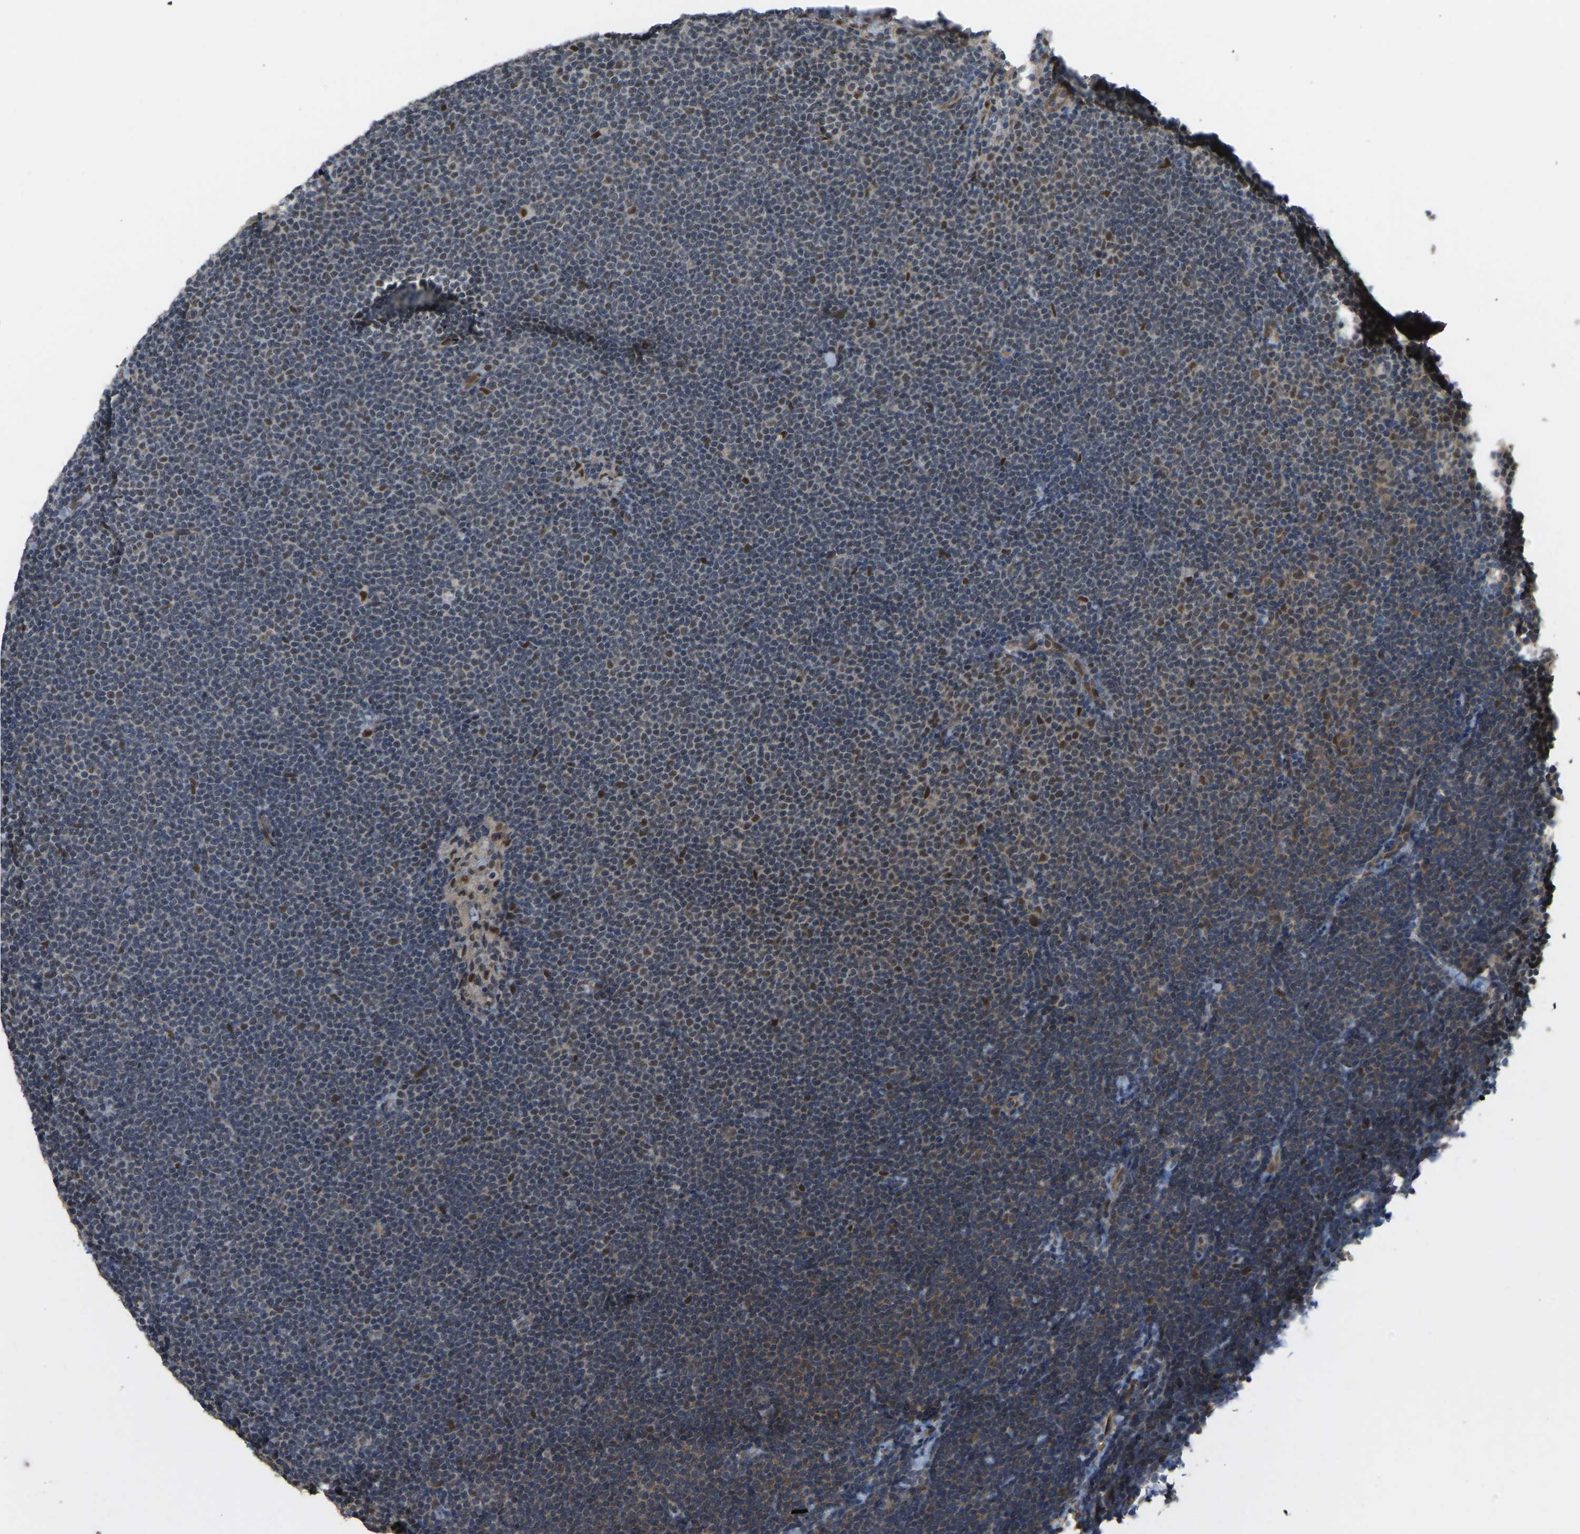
{"staining": {"intensity": "weak", "quantity": "<25%", "location": "cytoplasmic/membranous,nuclear"}, "tissue": "lymphoma", "cell_type": "Tumor cells", "image_type": "cancer", "snomed": [{"axis": "morphology", "description": "Malignant lymphoma, non-Hodgkin's type, Low grade"}, {"axis": "topography", "description": "Lymph node"}], "caption": "Immunohistochemistry (IHC) histopathology image of lymphoma stained for a protein (brown), which exhibits no expression in tumor cells. Nuclei are stained in blue.", "gene": "KPNA6", "patient": {"sex": "female", "age": 53}}